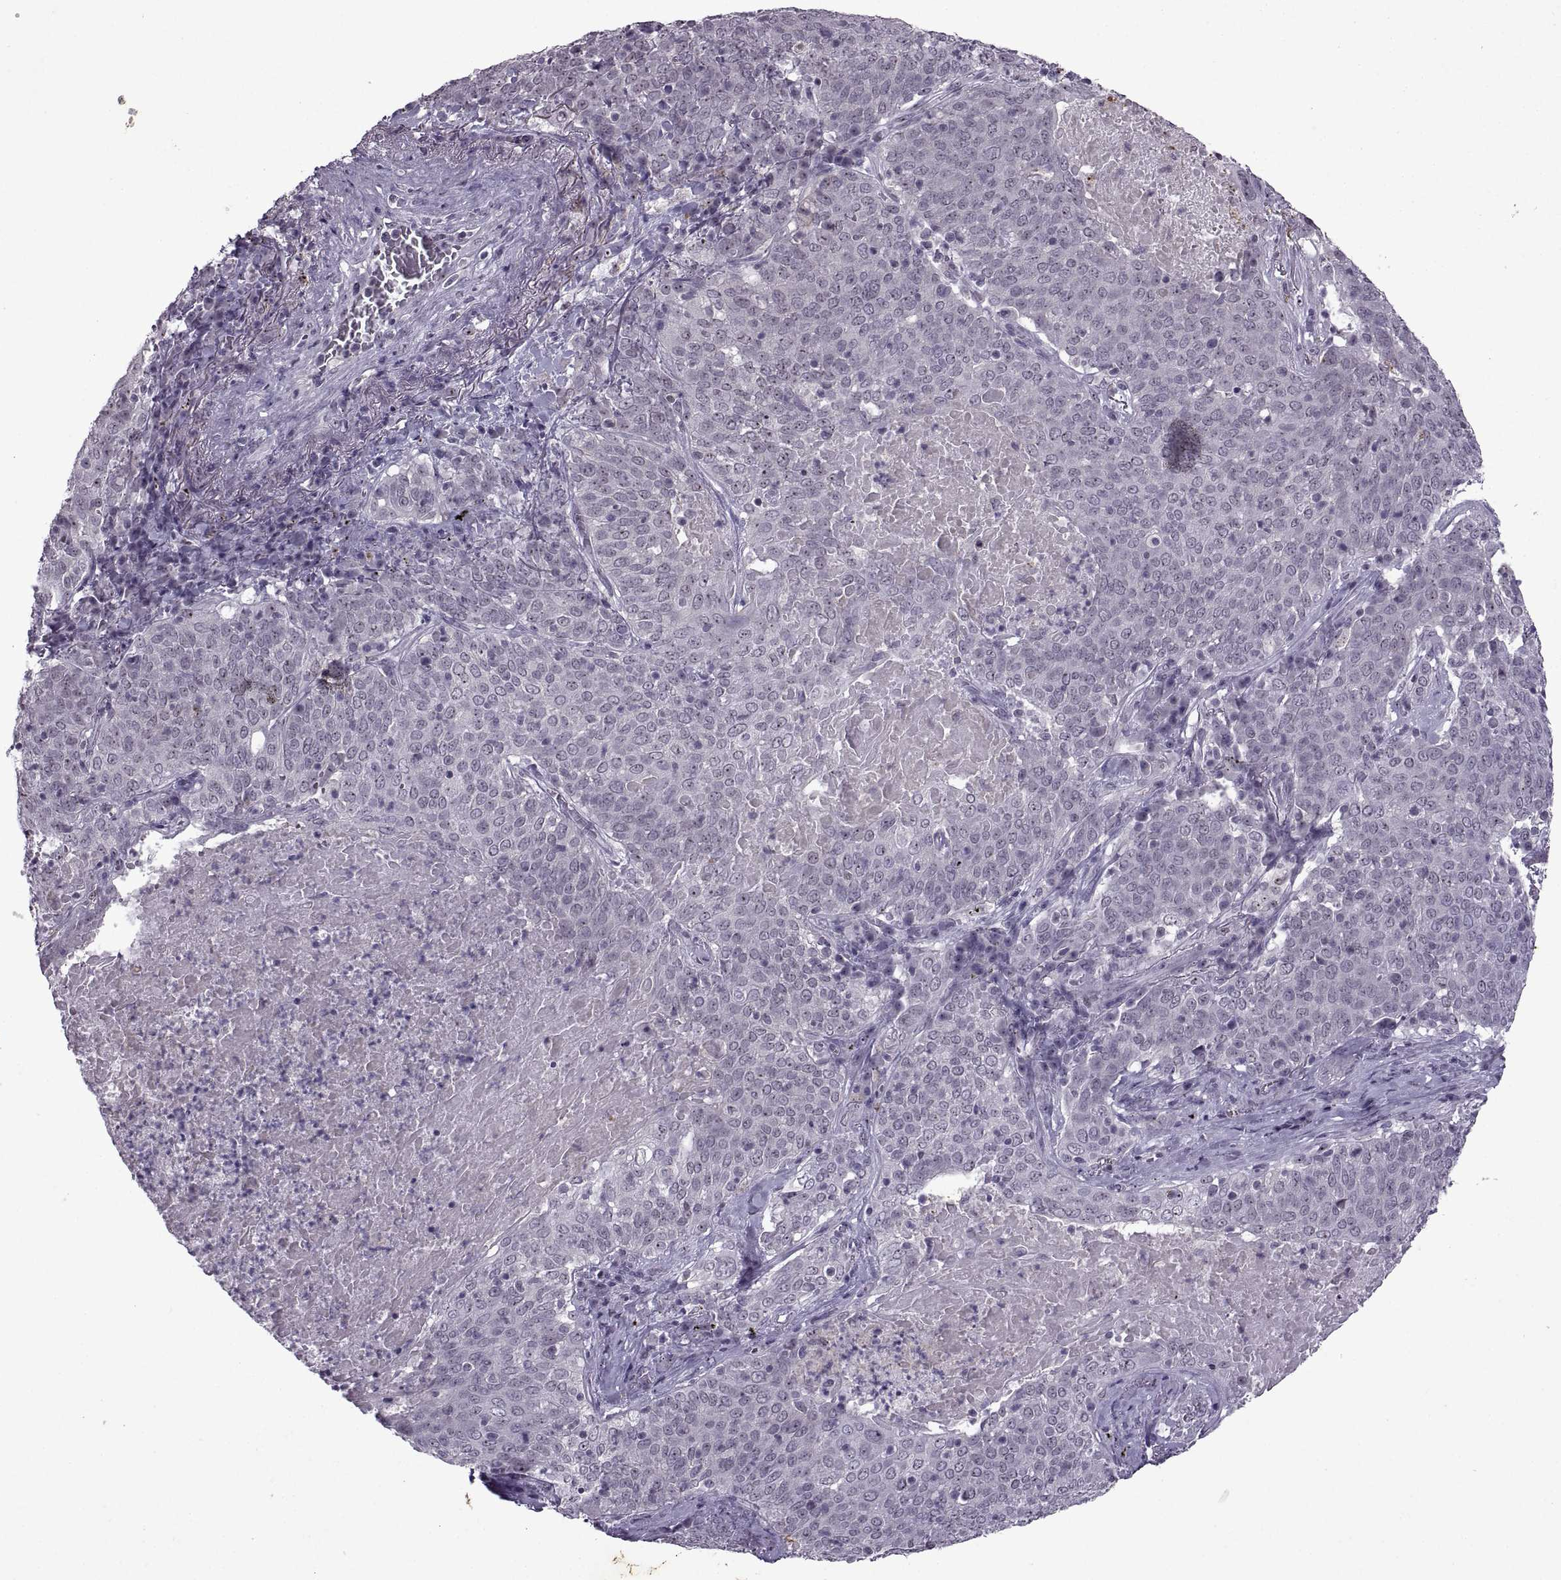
{"staining": {"intensity": "weak", "quantity": "<25%", "location": "nuclear"}, "tissue": "lung cancer", "cell_type": "Tumor cells", "image_type": "cancer", "snomed": [{"axis": "morphology", "description": "Squamous cell carcinoma, NOS"}, {"axis": "topography", "description": "Lung"}], "caption": "A micrograph of lung cancer stained for a protein reveals no brown staining in tumor cells.", "gene": "SINHCAF", "patient": {"sex": "male", "age": 82}}